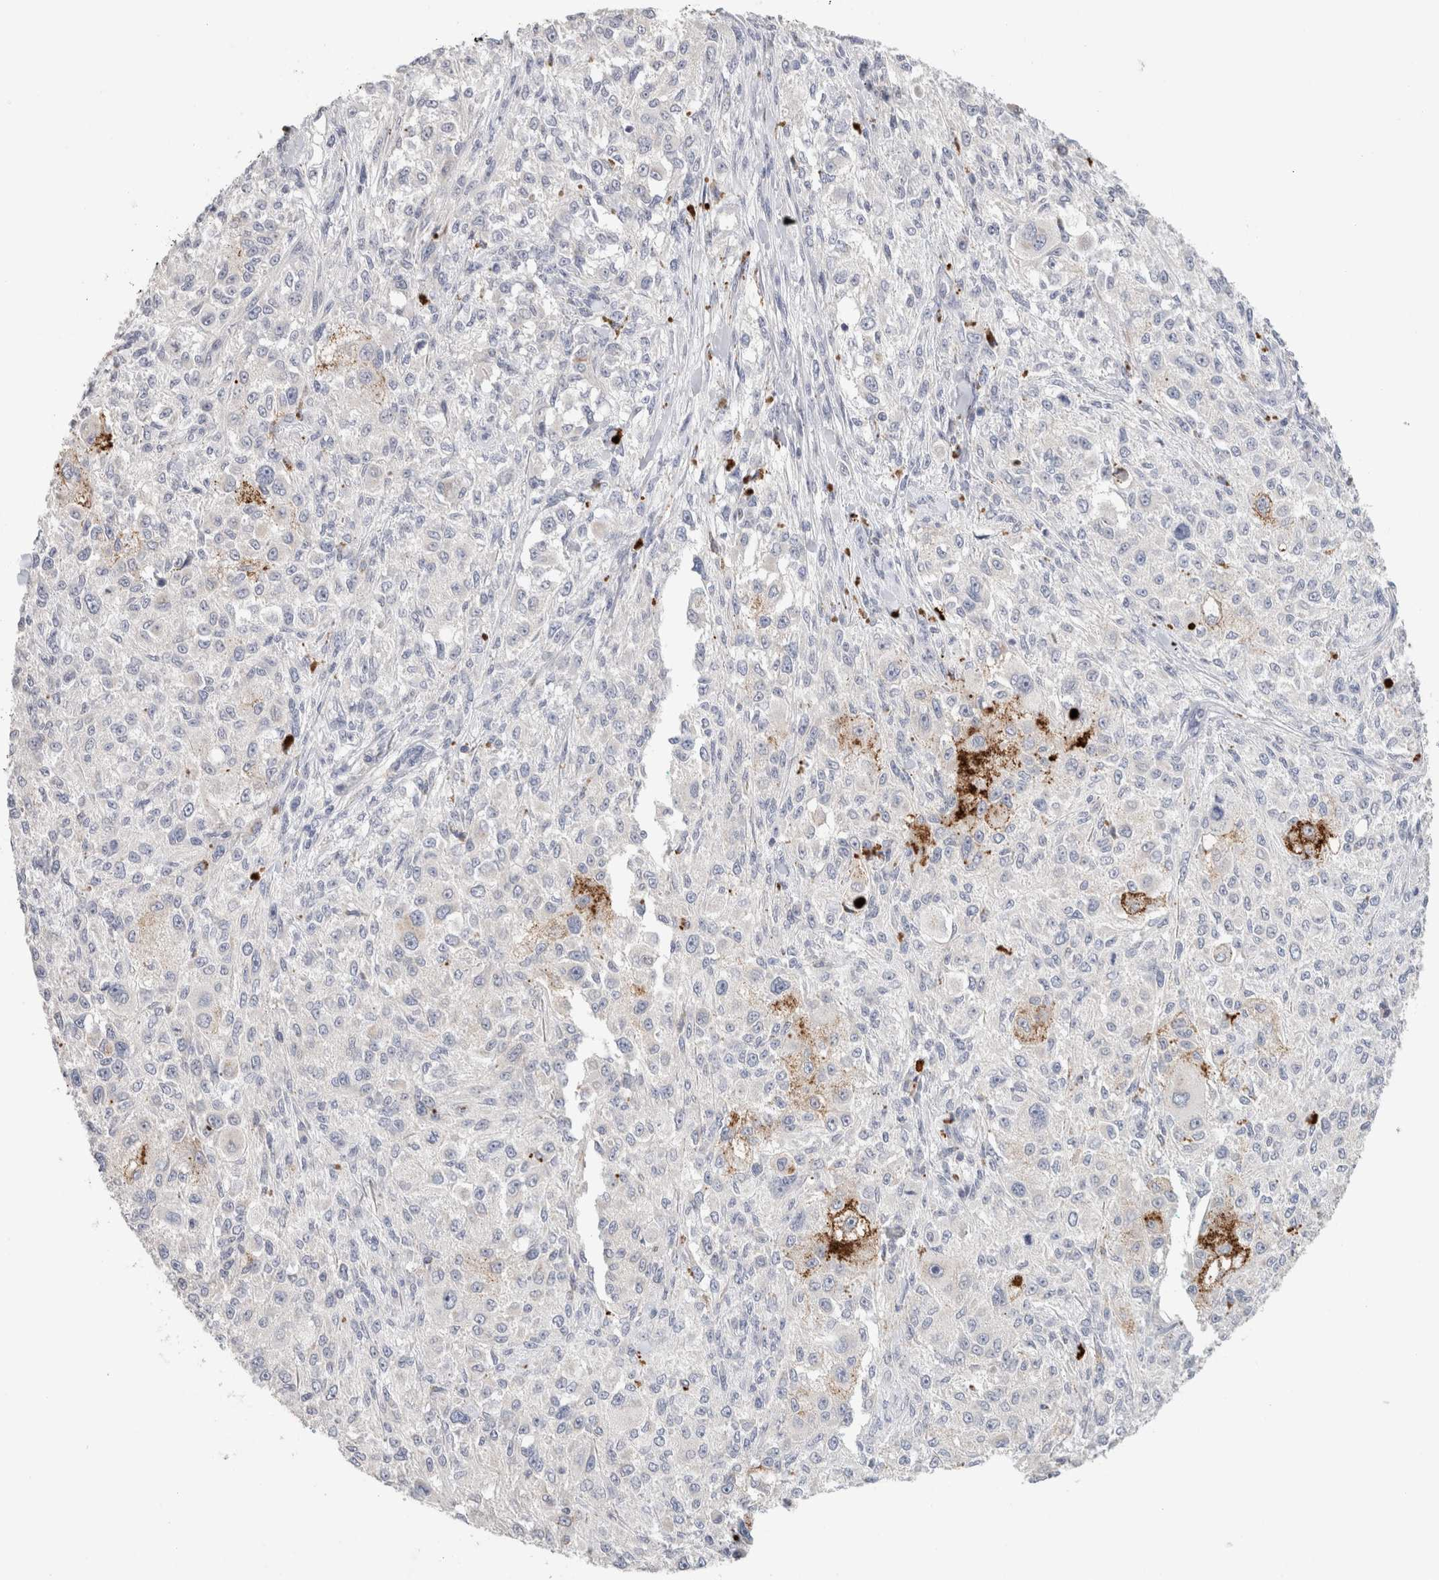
{"staining": {"intensity": "negative", "quantity": "none", "location": "none"}, "tissue": "melanoma", "cell_type": "Tumor cells", "image_type": "cancer", "snomed": [{"axis": "morphology", "description": "Necrosis, NOS"}, {"axis": "morphology", "description": "Malignant melanoma, NOS"}, {"axis": "topography", "description": "Skin"}], "caption": "This is a histopathology image of immunohistochemistry (IHC) staining of melanoma, which shows no staining in tumor cells.", "gene": "MPP2", "patient": {"sex": "female", "age": 87}}